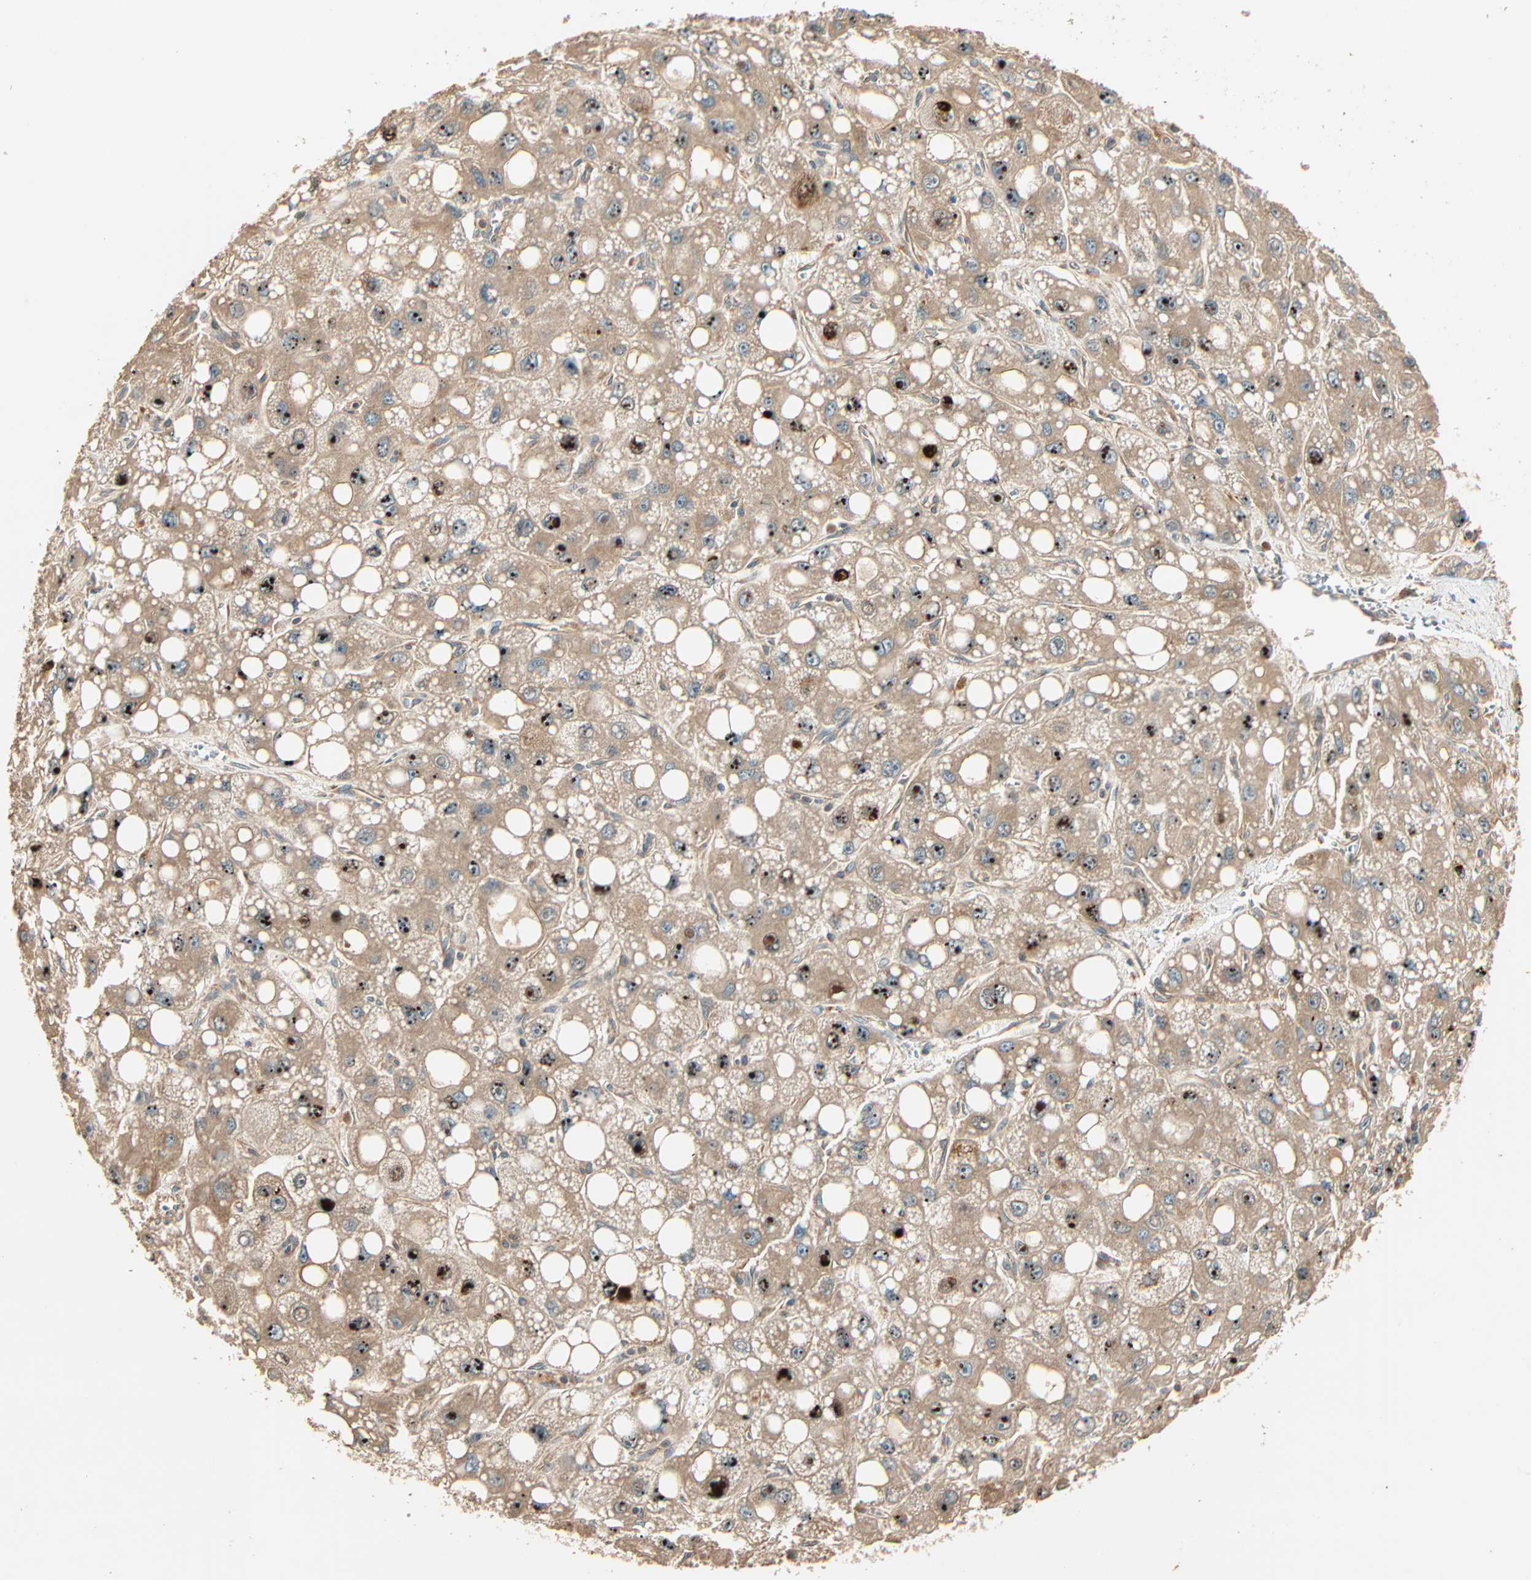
{"staining": {"intensity": "strong", "quantity": ">75%", "location": "cytoplasmic/membranous,nuclear"}, "tissue": "liver cancer", "cell_type": "Tumor cells", "image_type": "cancer", "snomed": [{"axis": "morphology", "description": "Carcinoma, Hepatocellular, NOS"}, {"axis": "topography", "description": "Liver"}], "caption": "There is high levels of strong cytoplasmic/membranous and nuclear expression in tumor cells of liver hepatocellular carcinoma, as demonstrated by immunohistochemical staining (brown color).", "gene": "GALK1", "patient": {"sex": "male", "age": 55}}